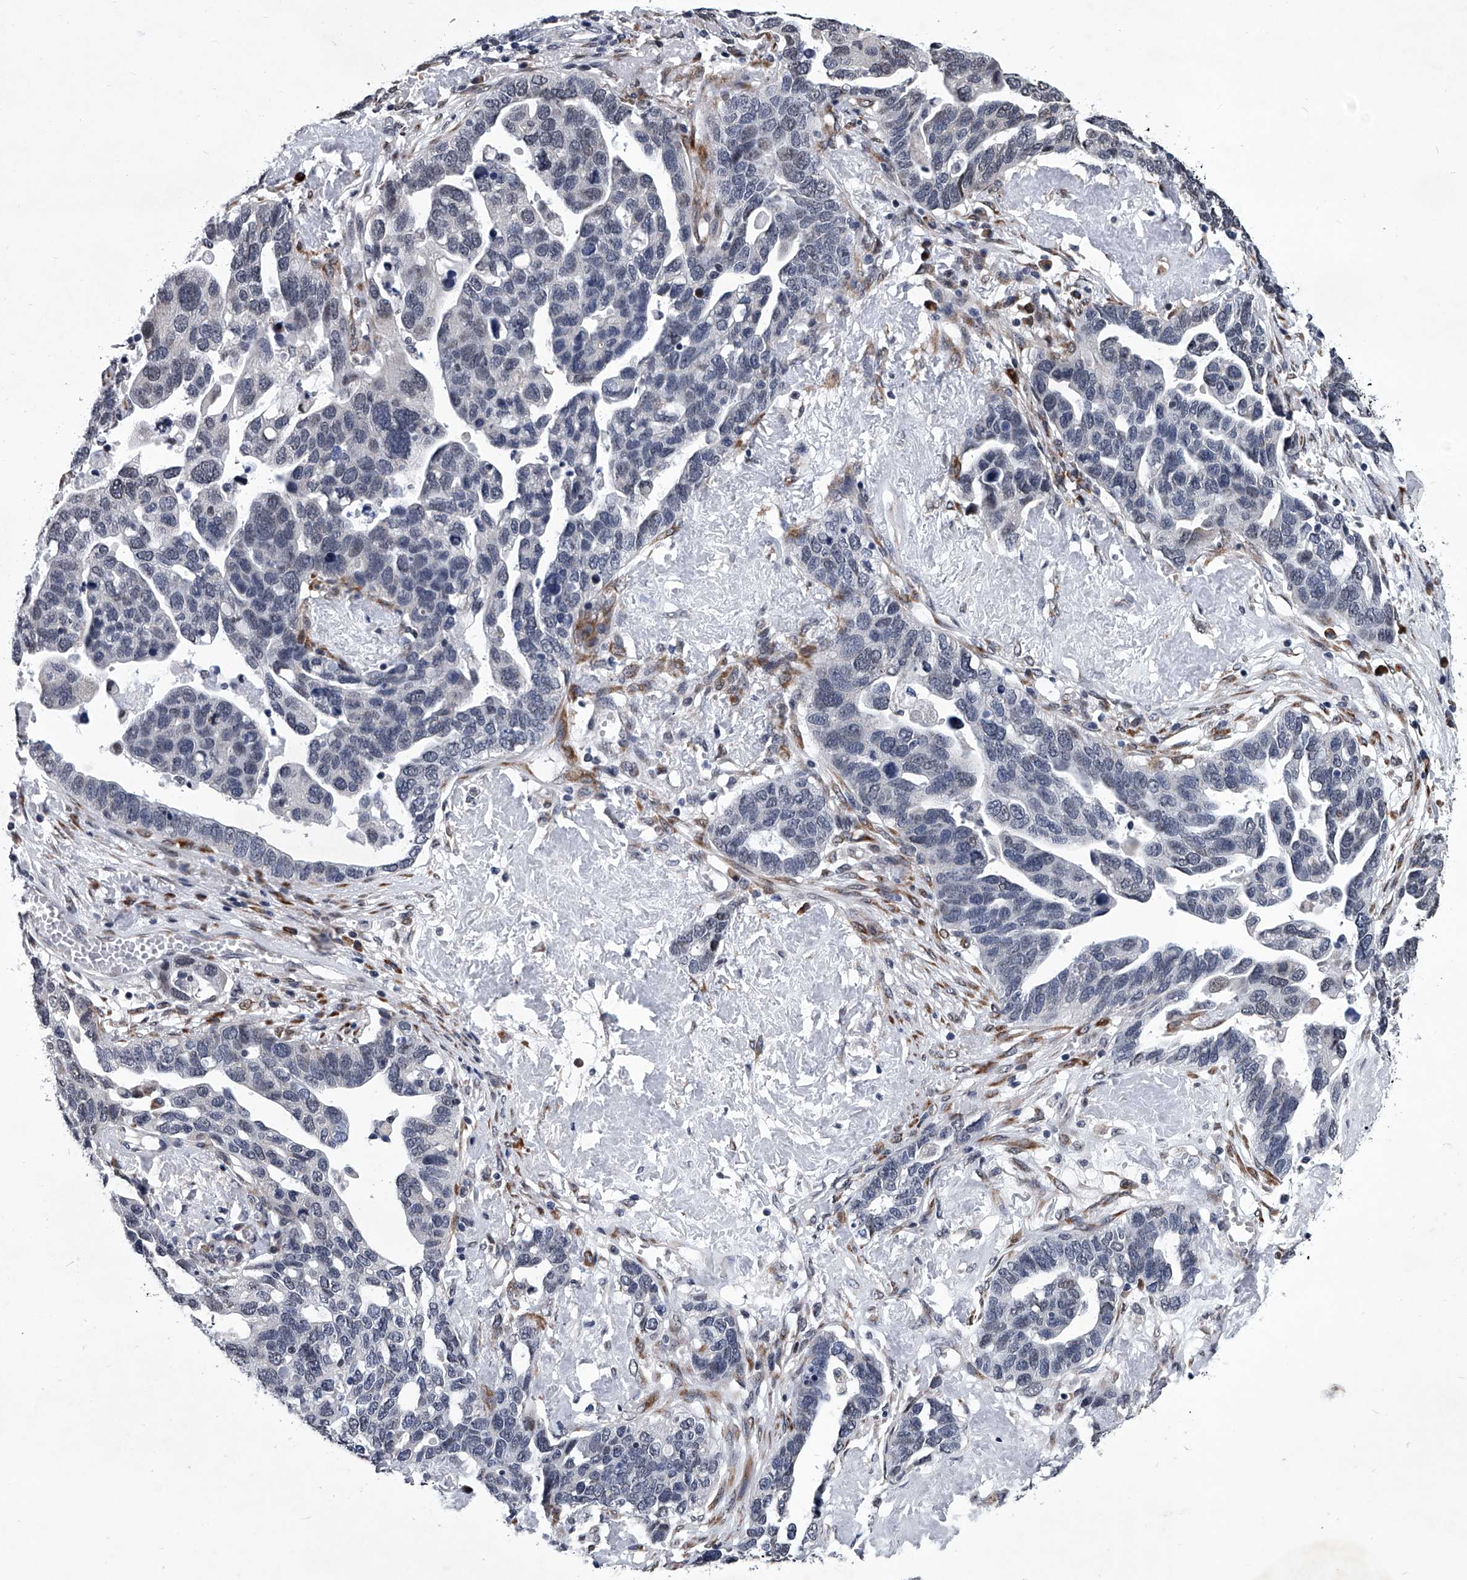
{"staining": {"intensity": "negative", "quantity": "none", "location": "none"}, "tissue": "ovarian cancer", "cell_type": "Tumor cells", "image_type": "cancer", "snomed": [{"axis": "morphology", "description": "Cystadenocarcinoma, serous, NOS"}, {"axis": "topography", "description": "Ovary"}], "caption": "A histopathology image of human serous cystadenocarcinoma (ovarian) is negative for staining in tumor cells.", "gene": "PPP2R5D", "patient": {"sex": "female", "age": 54}}